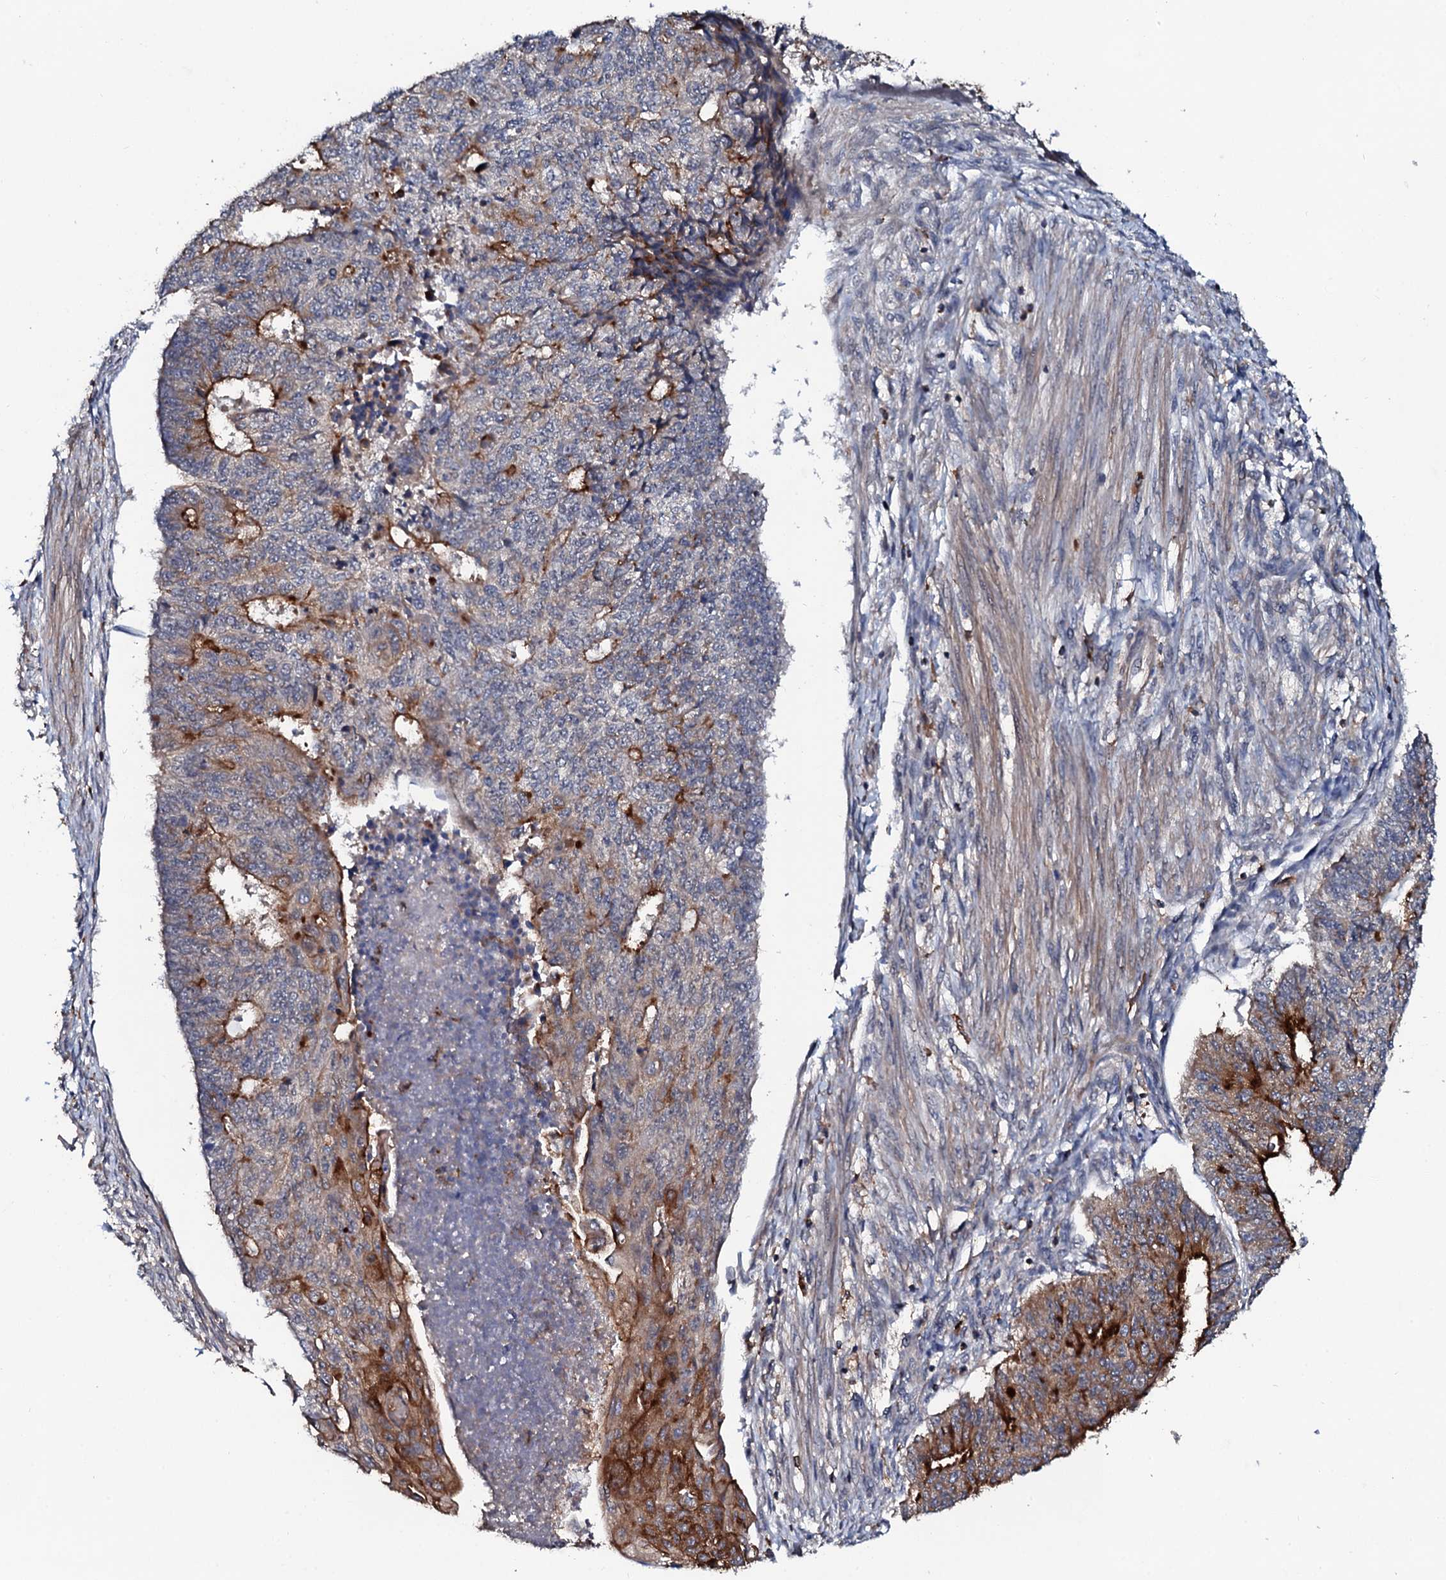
{"staining": {"intensity": "strong", "quantity": "25%-75%", "location": "cytoplasmic/membranous"}, "tissue": "endometrial cancer", "cell_type": "Tumor cells", "image_type": "cancer", "snomed": [{"axis": "morphology", "description": "Adenocarcinoma, NOS"}, {"axis": "topography", "description": "Endometrium"}], "caption": "This is an image of IHC staining of adenocarcinoma (endometrial), which shows strong staining in the cytoplasmic/membranous of tumor cells.", "gene": "VAMP8", "patient": {"sex": "female", "age": 32}}